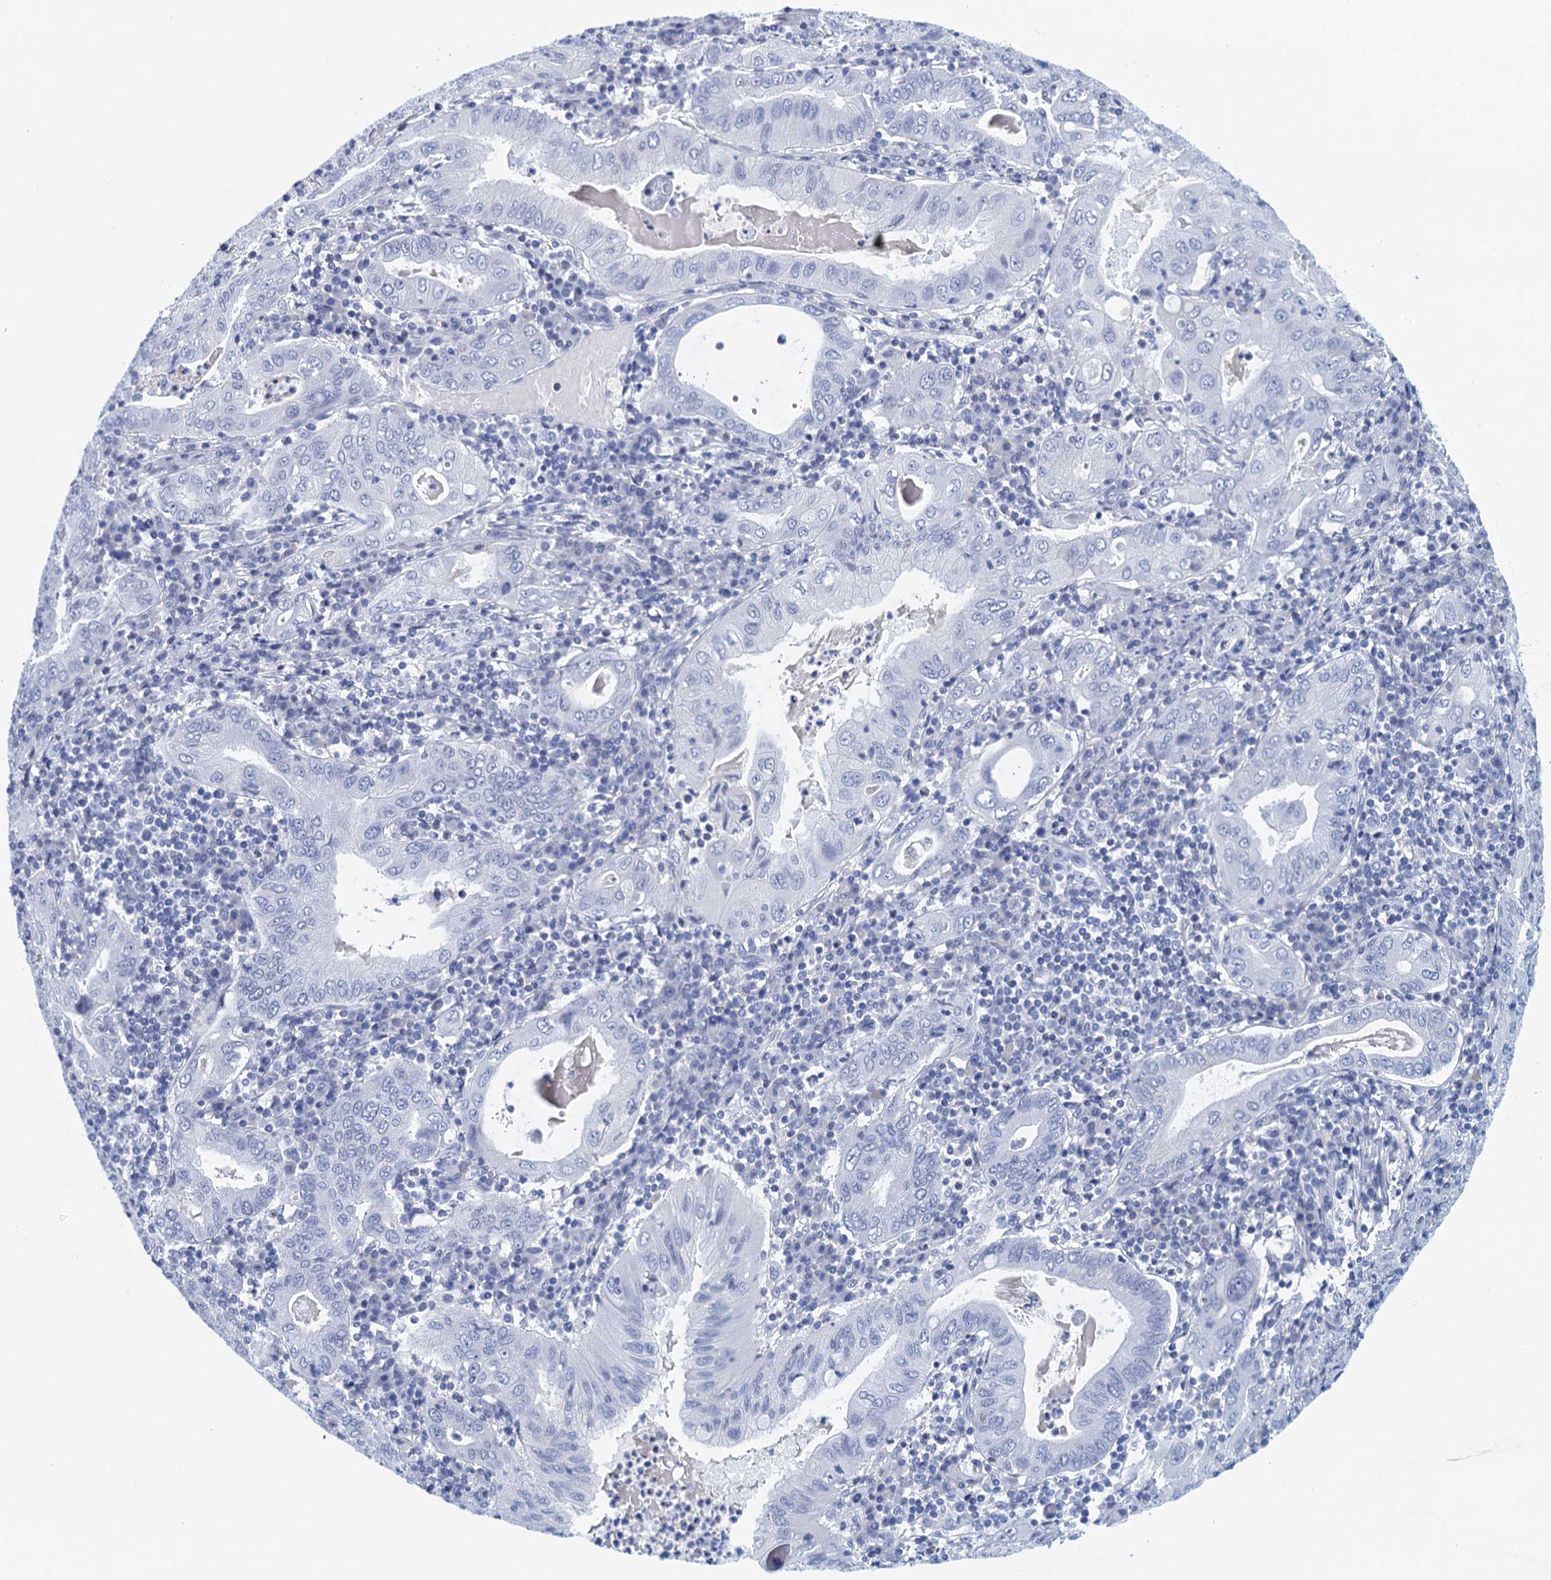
{"staining": {"intensity": "negative", "quantity": "none", "location": "none"}, "tissue": "stomach cancer", "cell_type": "Tumor cells", "image_type": "cancer", "snomed": [{"axis": "morphology", "description": "Normal tissue, NOS"}, {"axis": "morphology", "description": "Adenocarcinoma, NOS"}, {"axis": "topography", "description": "Esophagus"}, {"axis": "topography", "description": "Stomach, upper"}, {"axis": "topography", "description": "Peripheral nerve tissue"}], "caption": "Immunohistochemistry image of neoplastic tissue: stomach cancer (adenocarcinoma) stained with DAB (3,3'-diaminobenzidine) reveals no significant protein staining in tumor cells.", "gene": "CYP51A1", "patient": {"sex": "male", "age": 62}}